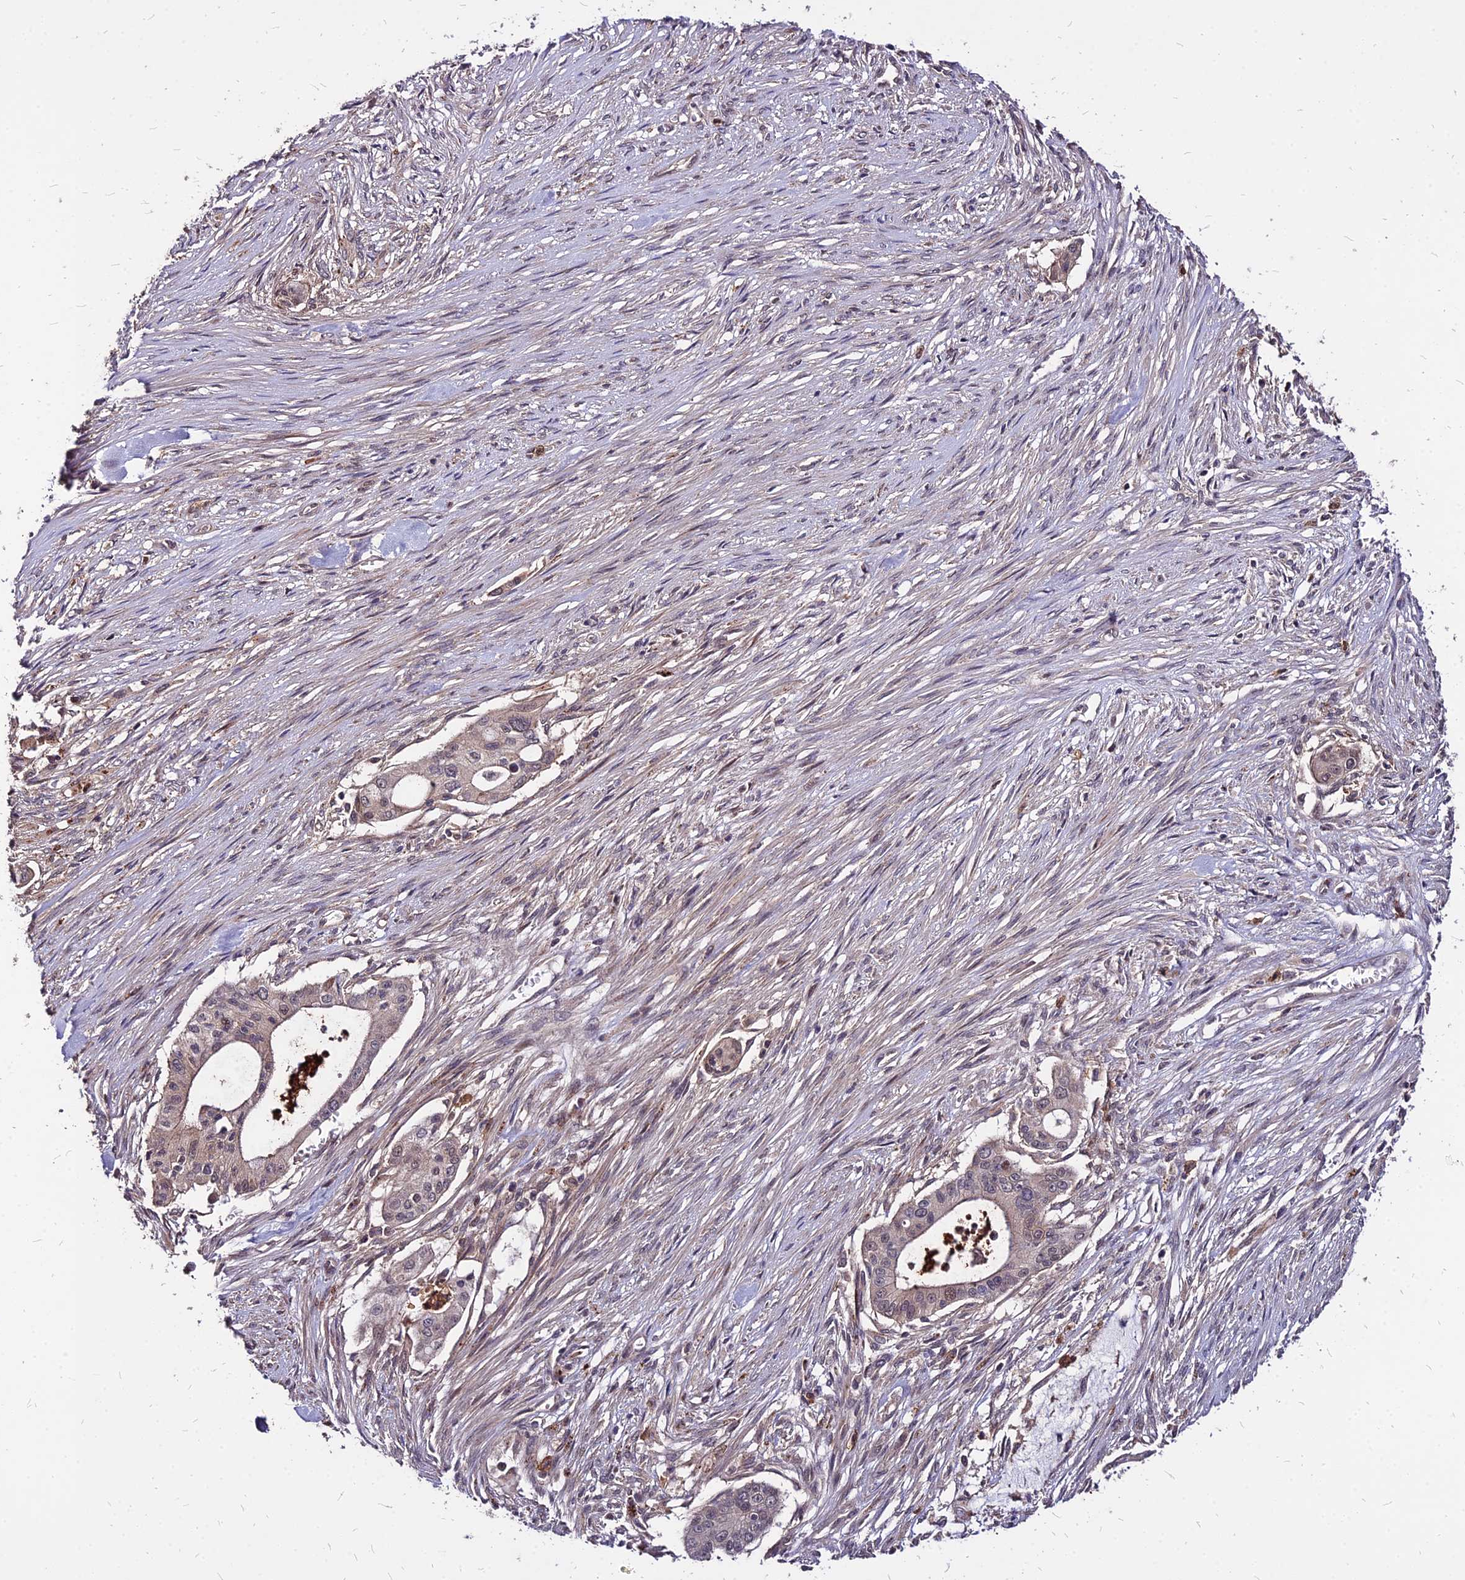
{"staining": {"intensity": "negative", "quantity": "none", "location": "none"}, "tissue": "pancreatic cancer", "cell_type": "Tumor cells", "image_type": "cancer", "snomed": [{"axis": "morphology", "description": "Adenocarcinoma, NOS"}, {"axis": "topography", "description": "Pancreas"}], "caption": "Tumor cells show no significant protein staining in adenocarcinoma (pancreatic). (DAB immunohistochemistry with hematoxylin counter stain).", "gene": "APBA3", "patient": {"sex": "male", "age": 46}}